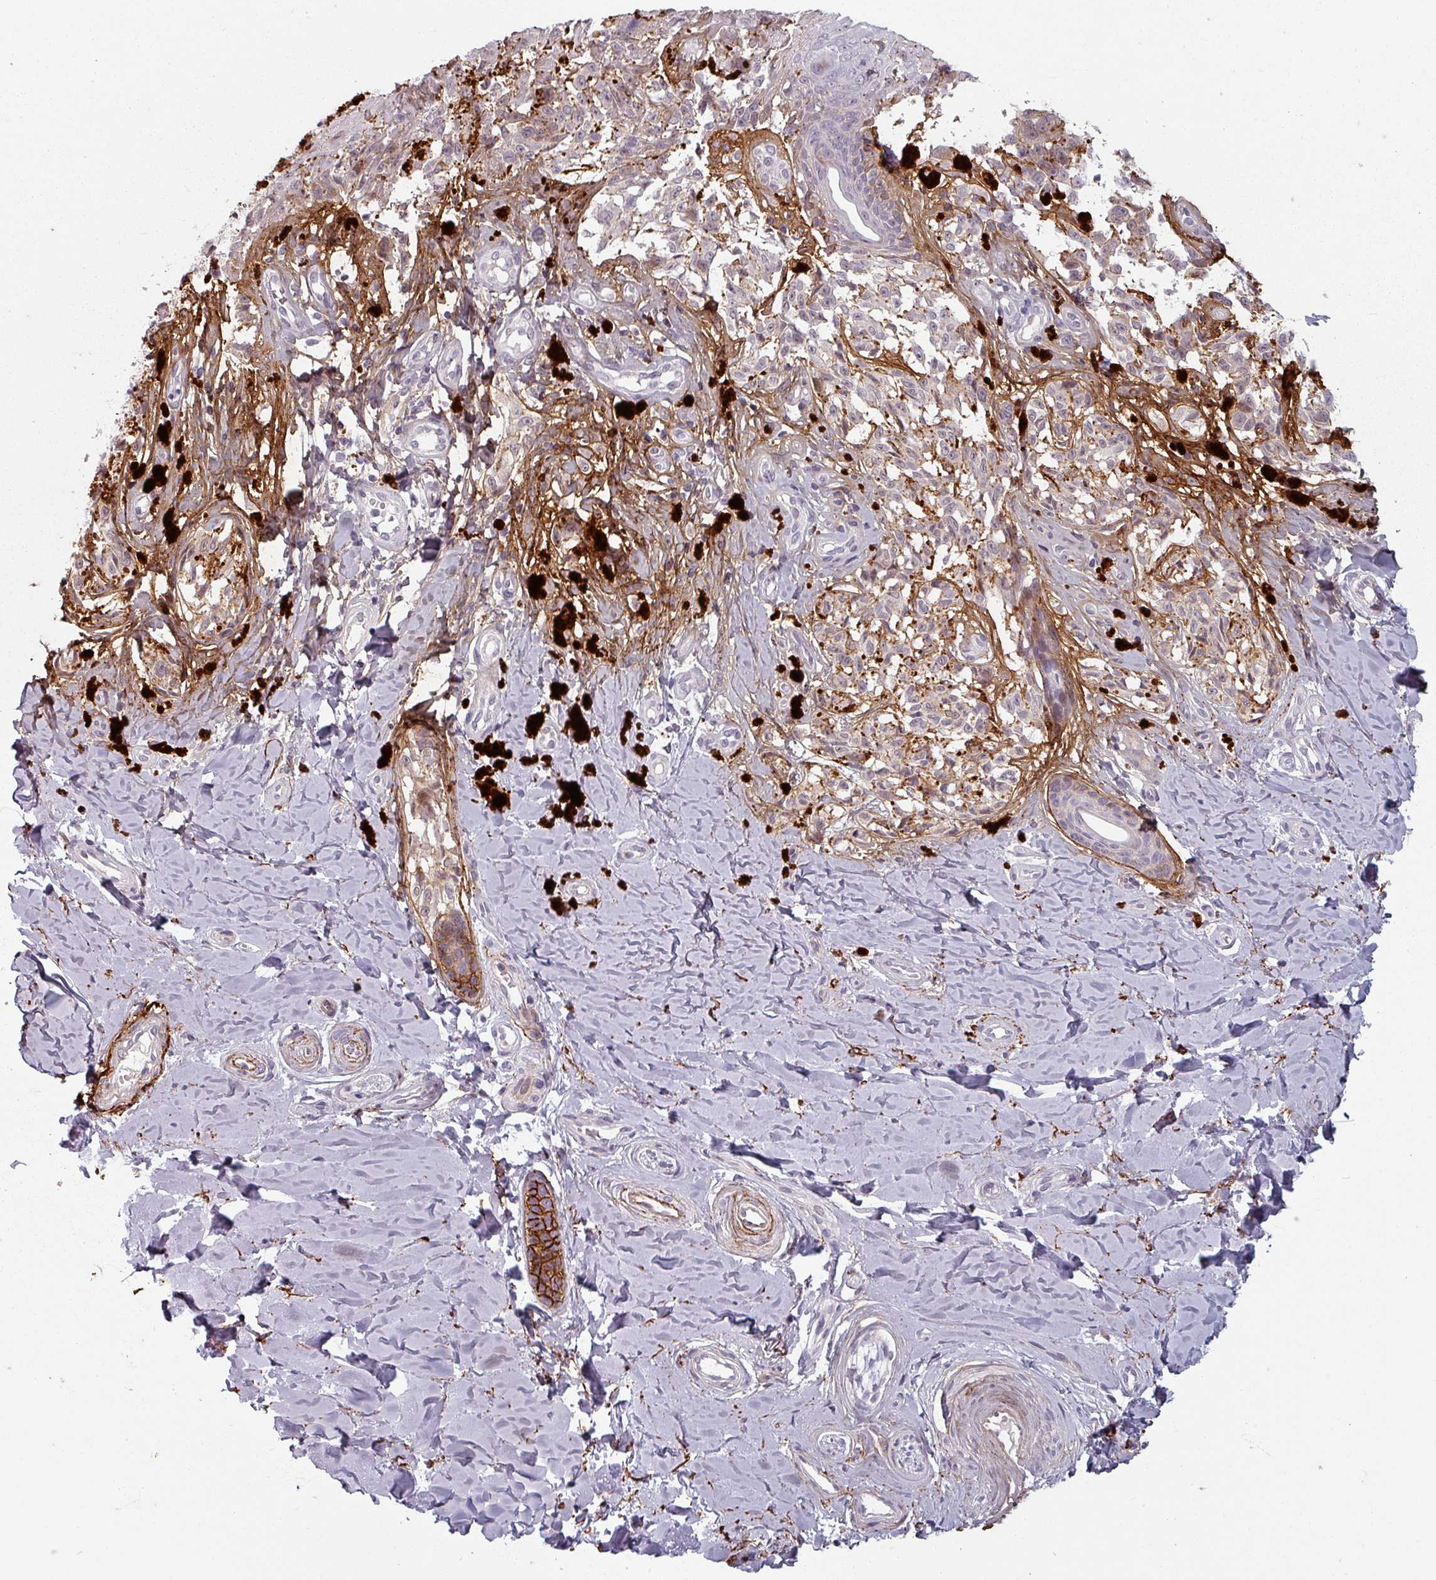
{"staining": {"intensity": "negative", "quantity": "none", "location": "none"}, "tissue": "melanoma", "cell_type": "Tumor cells", "image_type": "cancer", "snomed": [{"axis": "morphology", "description": "Malignant melanoma, NOS"}, {"axis": "topography", "description": "Skin"}], "caption": "Immunohistochemistry image of neoplastic tissue: human melanoma stained with DAB demonstrates no significant protein staining in tumor cells.", "gene": "CYB5RL", "patient": {"sex": "female", "age": 65}}